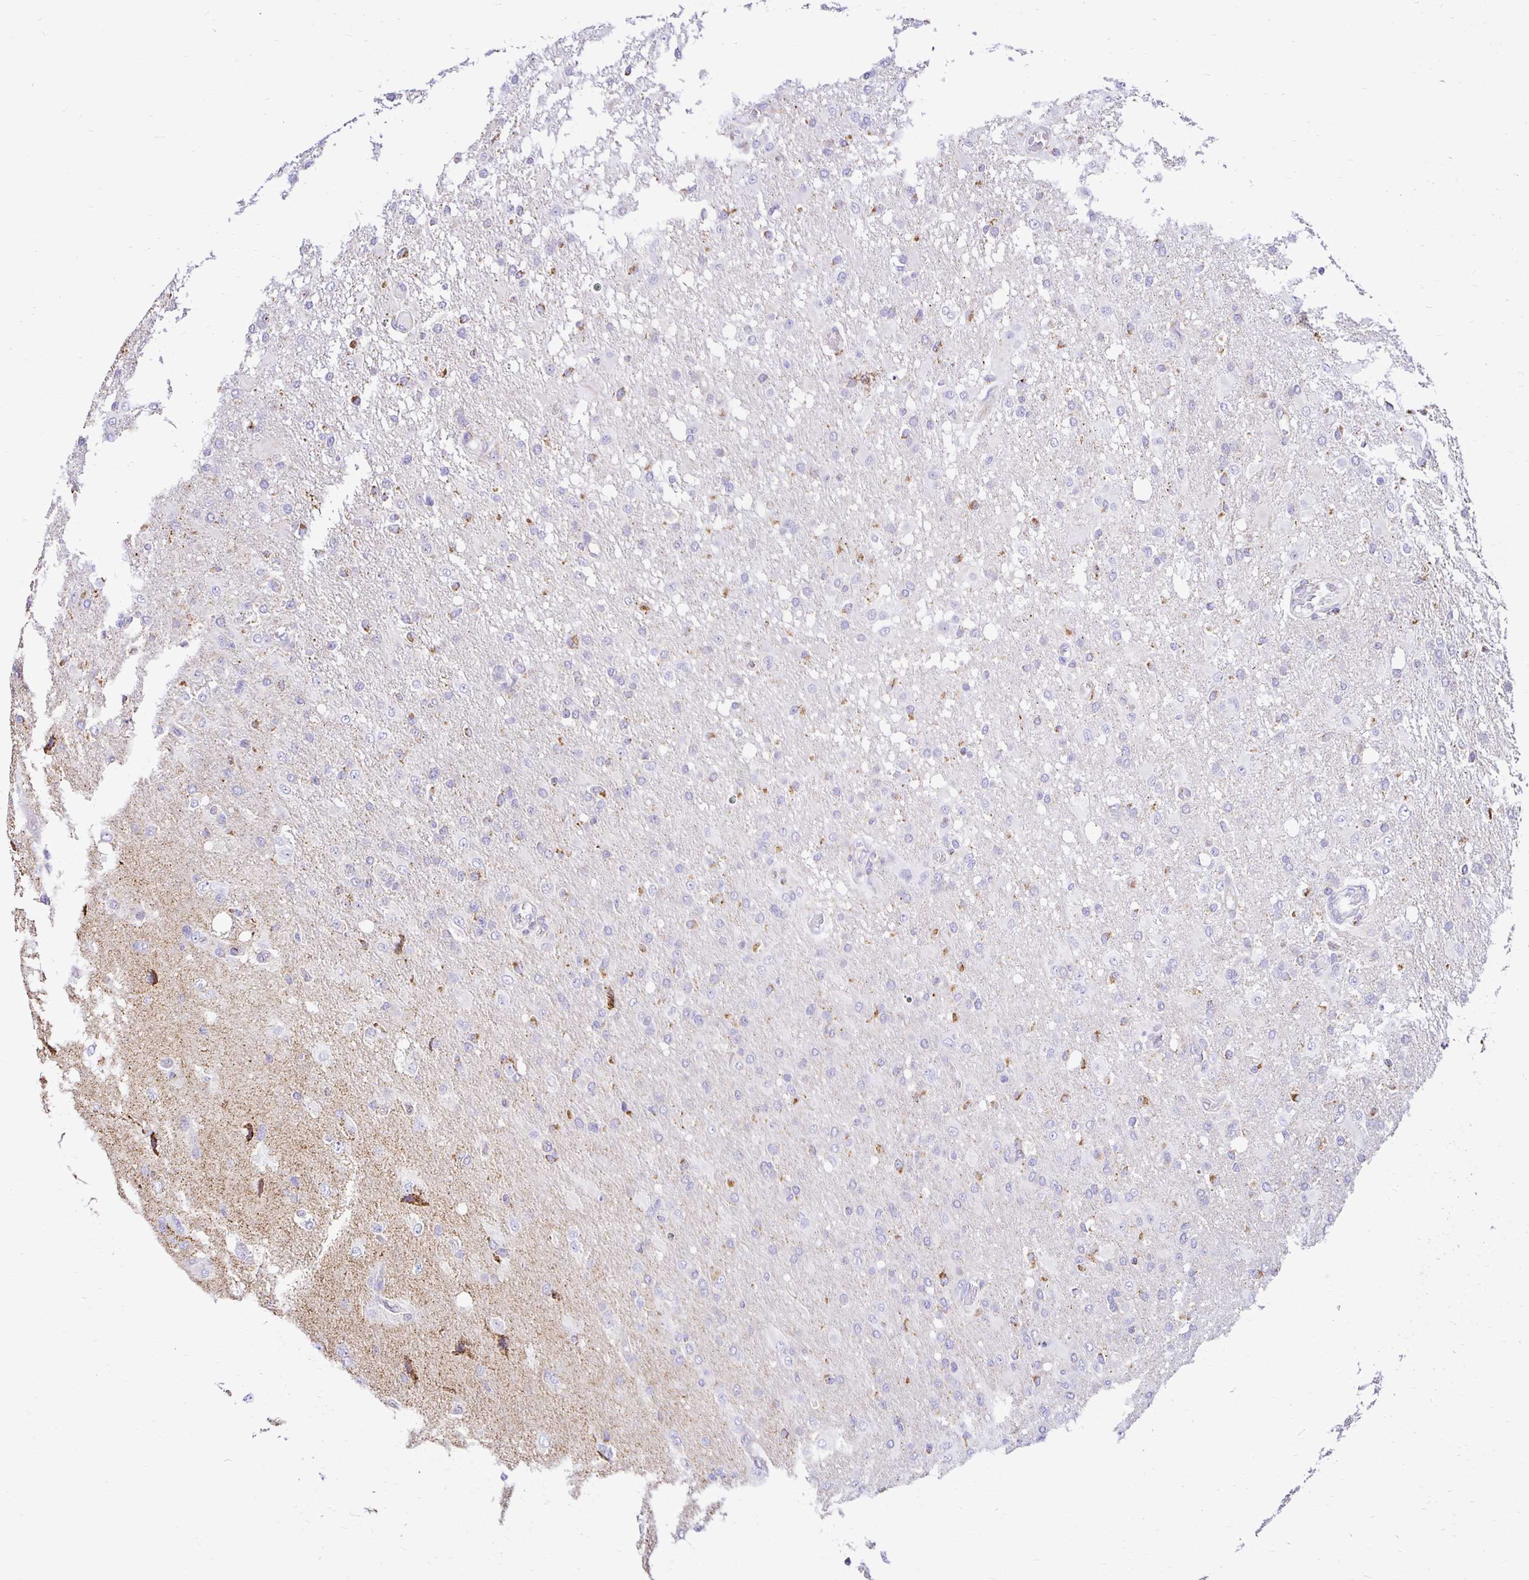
{"staining": {"intensity": "negative", "quantity": "none", "location": "none"}, "tissue": "glioma", "cell_type": "Tumor cells", "image_type": "cancer", "snomed": [{"axis": "morphology", "description": "Glioma, malignant, High grade"}, {"axis": "topography", "description": "Brain"}], "caption": "Malignant high-grade glioma was stained to show a protein in brown. There is no significant expression in tumor cells.", "gene": "PLAAT2", "patient": {"sex": "male", "age": 53}}